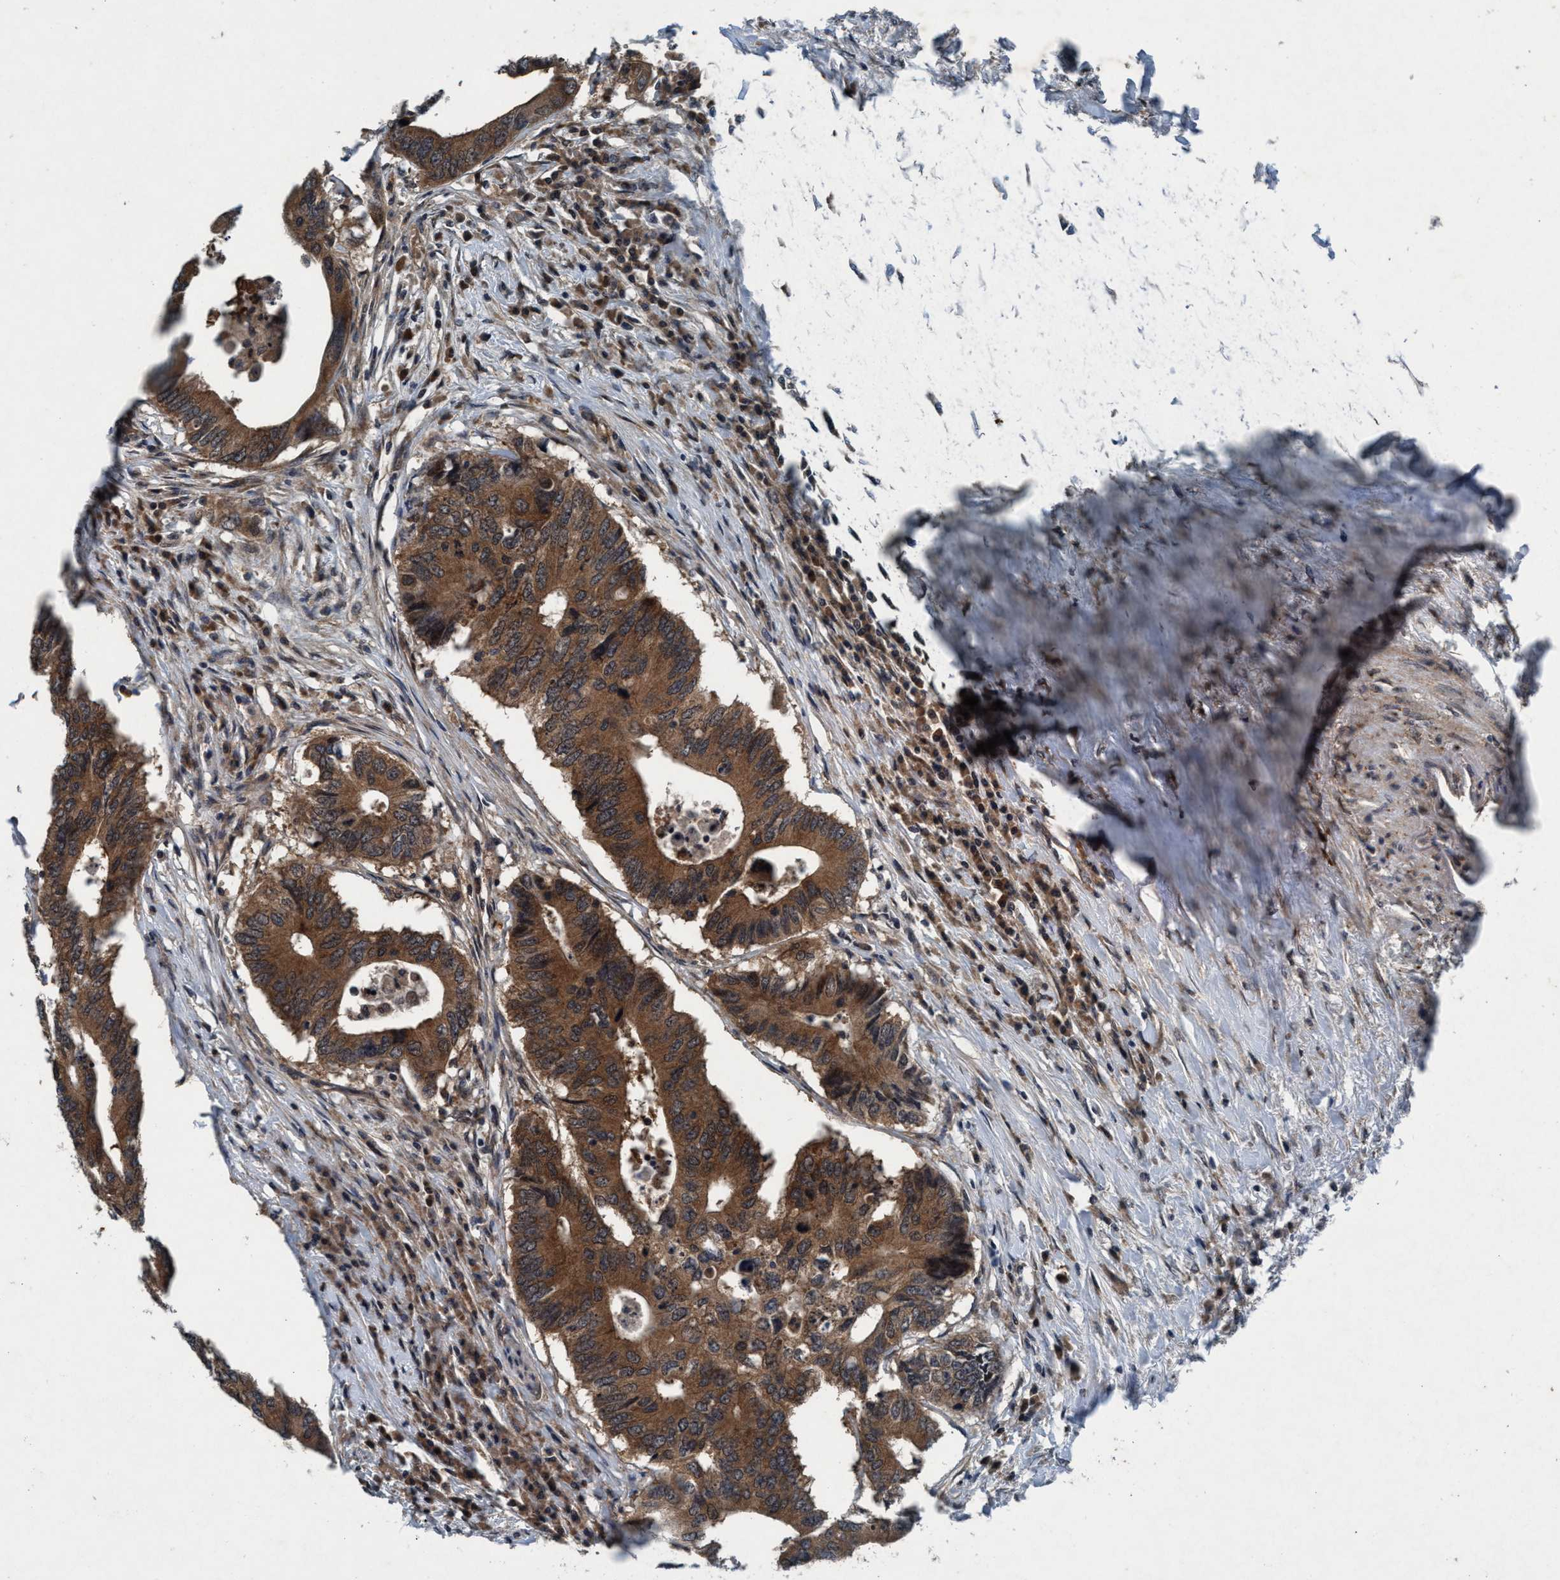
{"staining": {"intensity": "strong", "quantity": ">75%", "location": "cytoplasmic/membranous"}, "tissue": "colorectal cancer", "cell_type": "Tumor cells", "image_type": "cancer", "snomed": [{"axis": "morphology", "description": "Adenocarcinoma, NOS"}, {"axis": "topography", "description": "Colon"}], "caption": "High-magnification brightfield microscopy of colorectal cancer stained with DAB (brown) and counterstained with hematoxylin (blue). tumor cells exhibit strong cytoplasmic/membranous expression is appreciated in about>75% of cells. Immunohistochemistry (ihc) stains the protein in brown and the nuclei are stained blue.", "gene": "AKT1S1", "patient": {"sex": "male", "age": 71}}